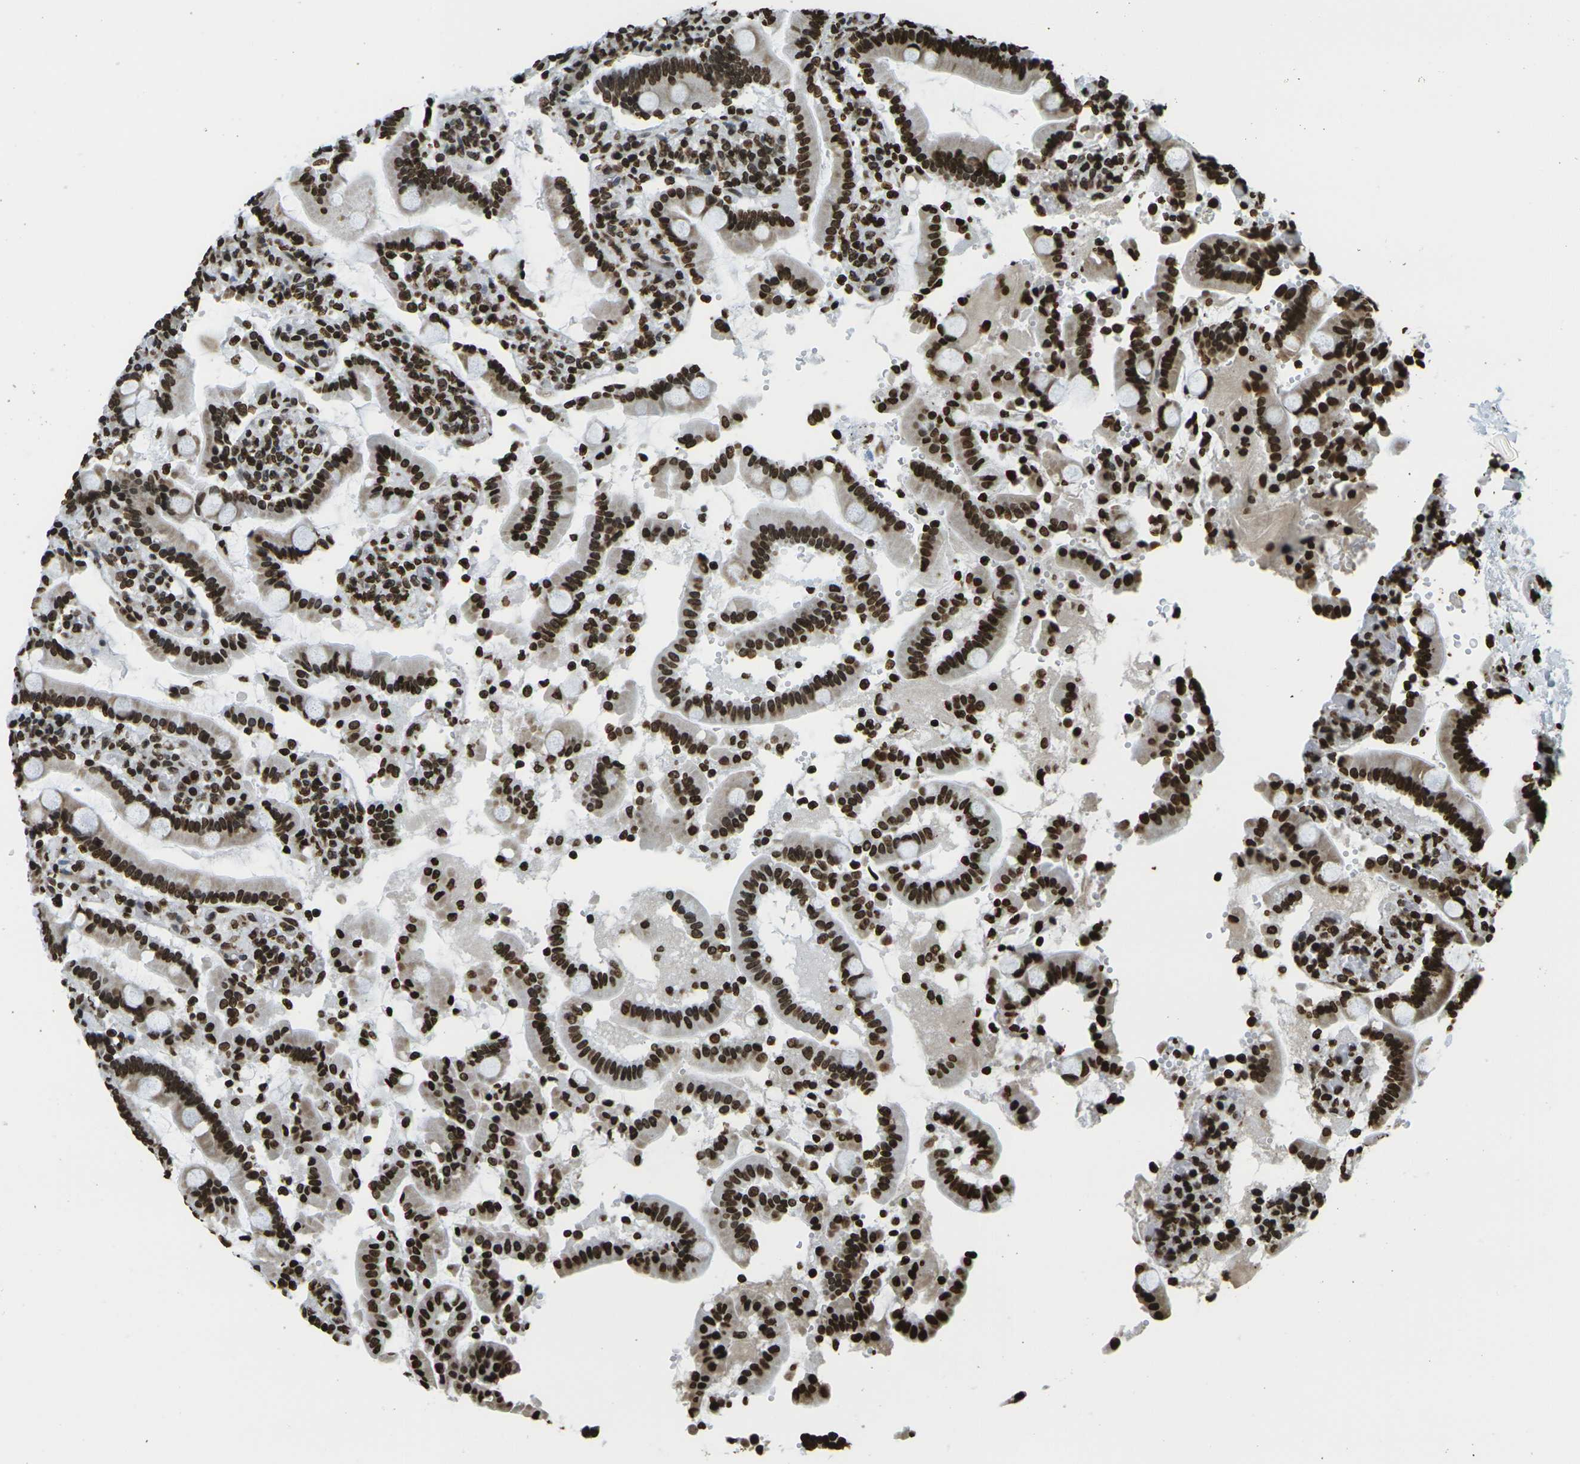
{"staining": {"intensity": "strong", "quantity": ">75%", "location": "nuclear"}, "tissue": "duodenum", "cell_type": "Glandular cells", "image_type": "normal", "snomed": [{"axis": "morphology", "description": "Normal tissue, NOS"}, {"axis": "topography", "description": "Small intestine, NOS"}], "caption": "Brown immunohistochemical staining in unremarkable human duodenum displays strong nuclear staining in about >75% of glandular cells.", "gene": "H1", "patient": {"sex": "female", "age": 71}}